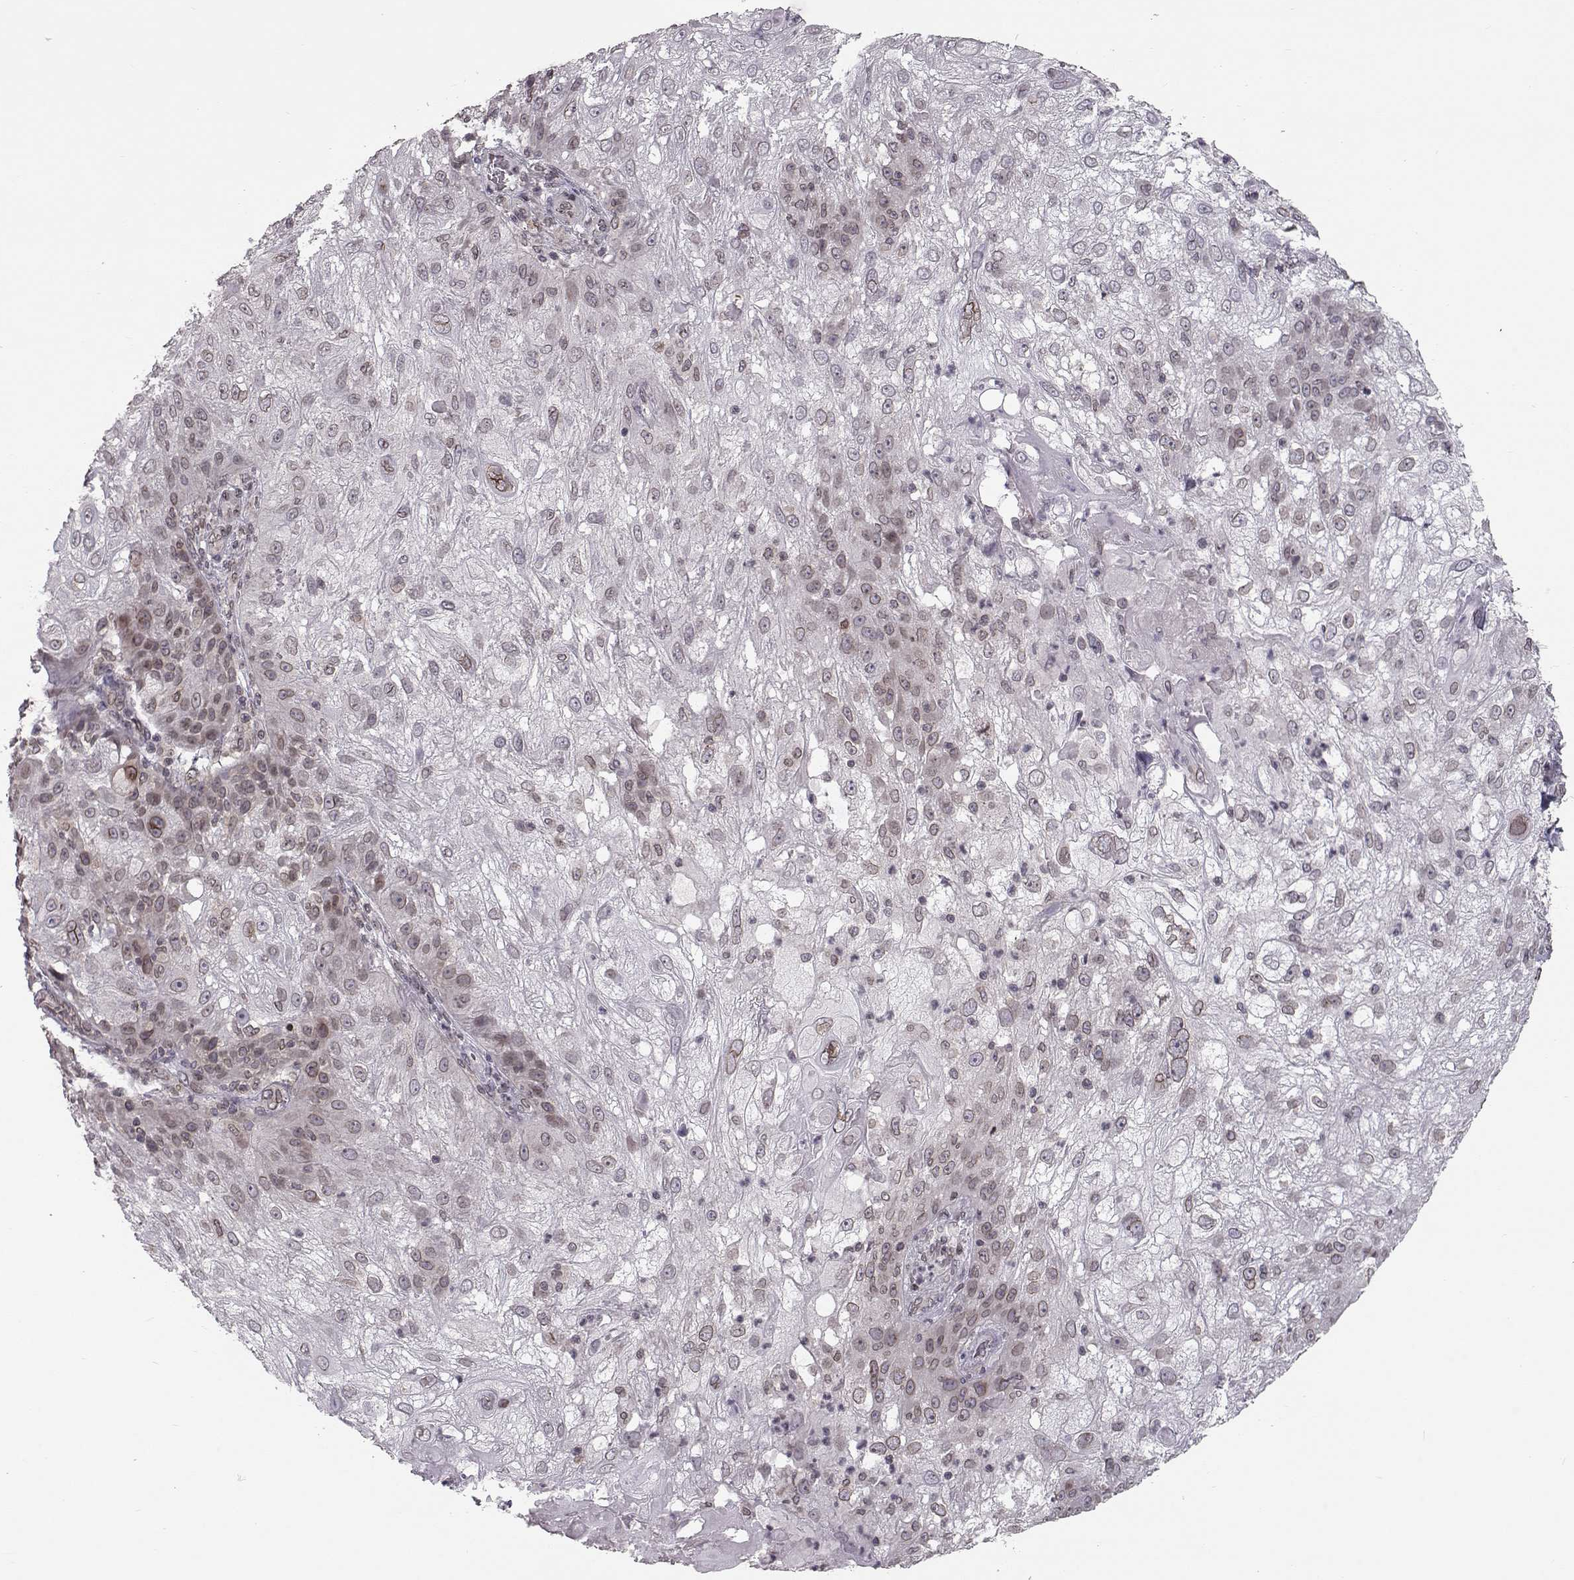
{"staining": {"intensity": "weak", "quantity": "<25%", "location": "cytoplasmic/membranous,nuclear"}, "tissue": "skin cancer", "cell_type": "Tumor cells", "image_type": "cancer", "snomed": [{"axis": "morphology", "description": "Normal tissue, NOS"}, {"axis": "morphology", "description": "Squamous cell carcinoma, NOS"}, {"axis": "topography", "description": "Skin"}], "caption": "The photomicrograph demonstrates no staining of tumor cells in skin squamous cell carcinoma.", "gene": "NUP37", "patient": {"sex": "female", "age": 83}}